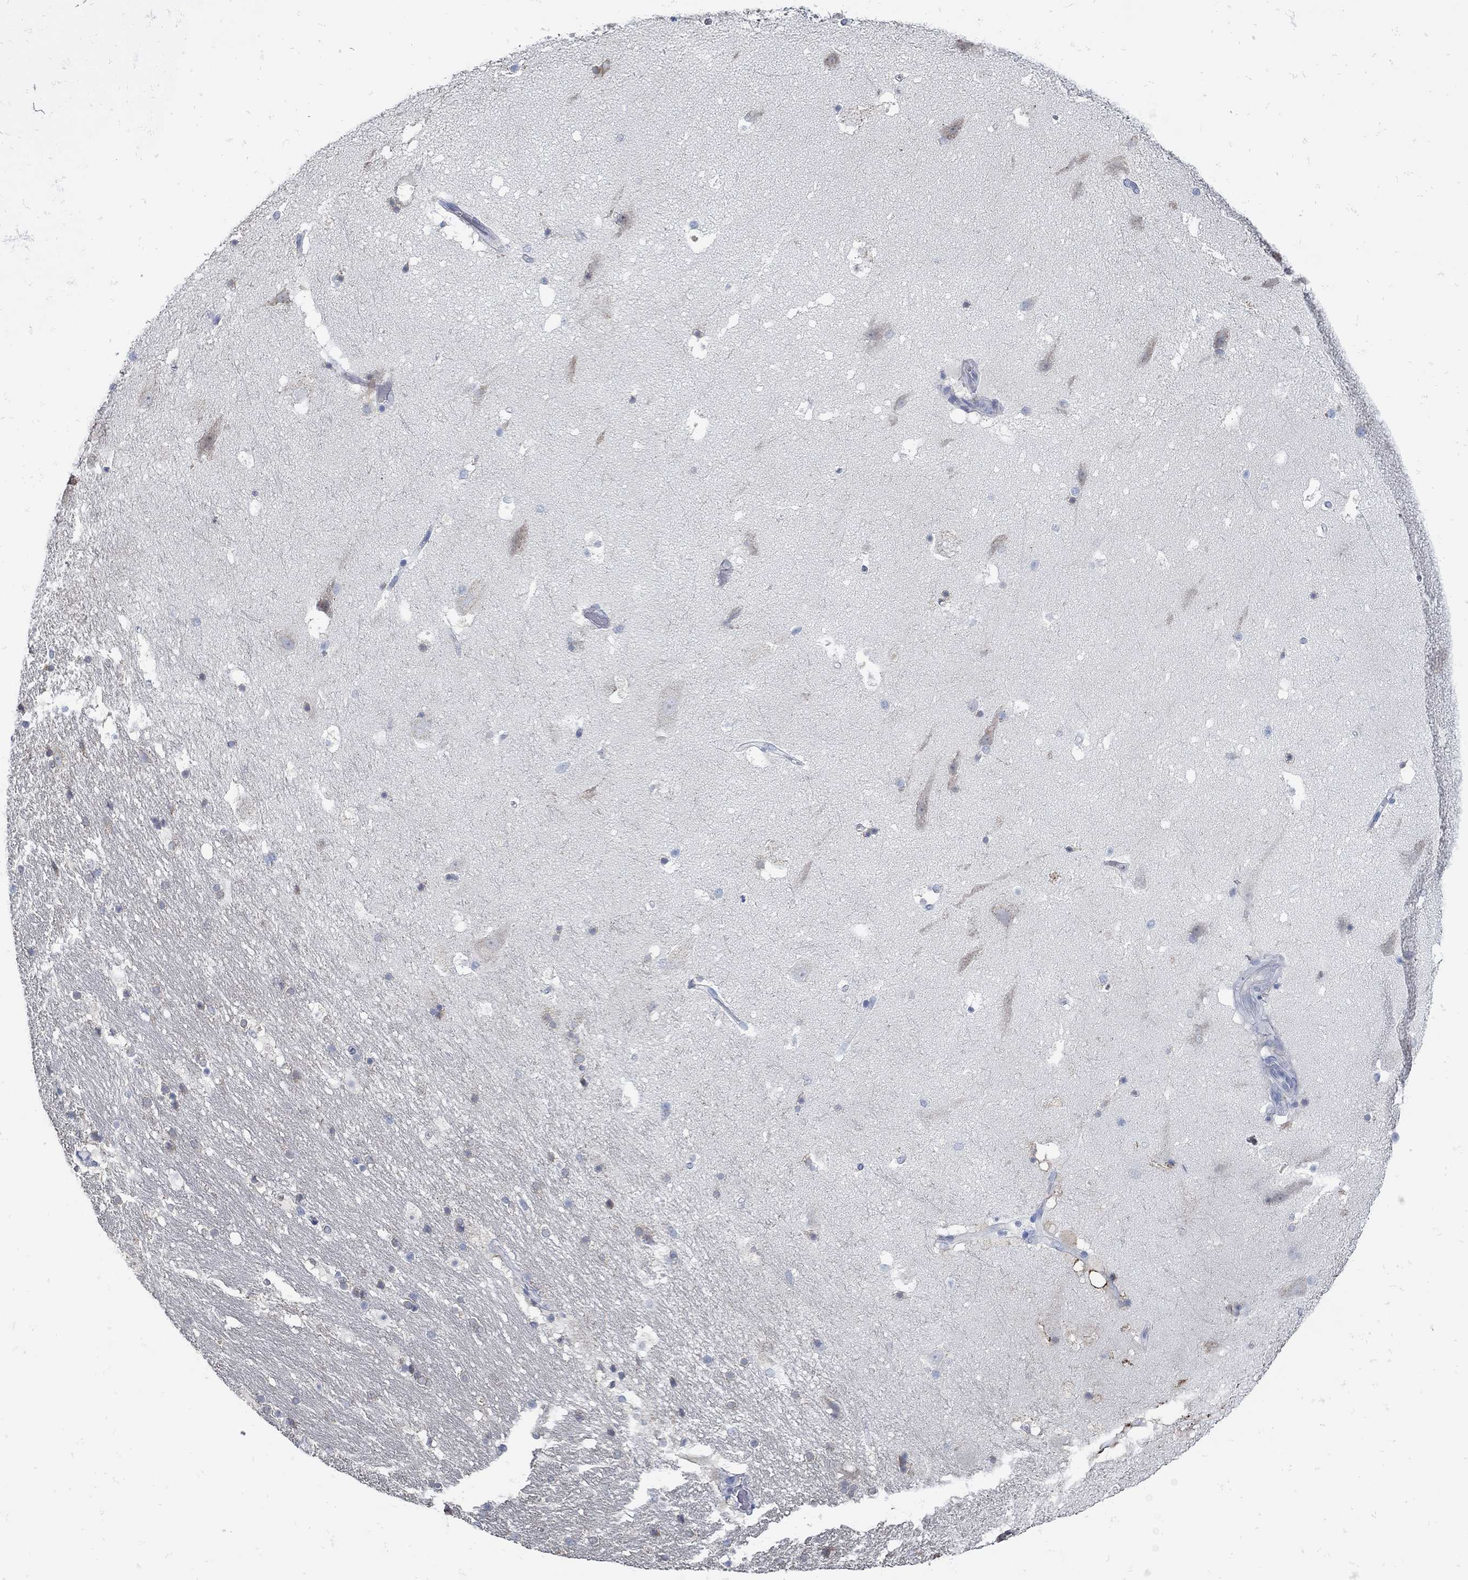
{"staining": {"intensity": "weak", "quantity": "<25%", "location": "cytoplasmic/membranous"}, "tissue": "hippocampus", "cell_type": "Glial cells", "image_type": "normal", "snomed": [{"axis": "morphology", "description": "Normal tissue, NOS"}, {"axis": "topography", "description": "Hippocampus"}], "caption": "Glial cells show no significant positivity in normal hippocampus. The staining was performed using DAB (3,3'-diaminobenzidine) to visualize the protein expression in brown, while the nuclei were stained in blue with hematoxylin (Magnification: 20x).", "gene": "ZFAND4", "patient": {"sex": "male", "age": 51}}